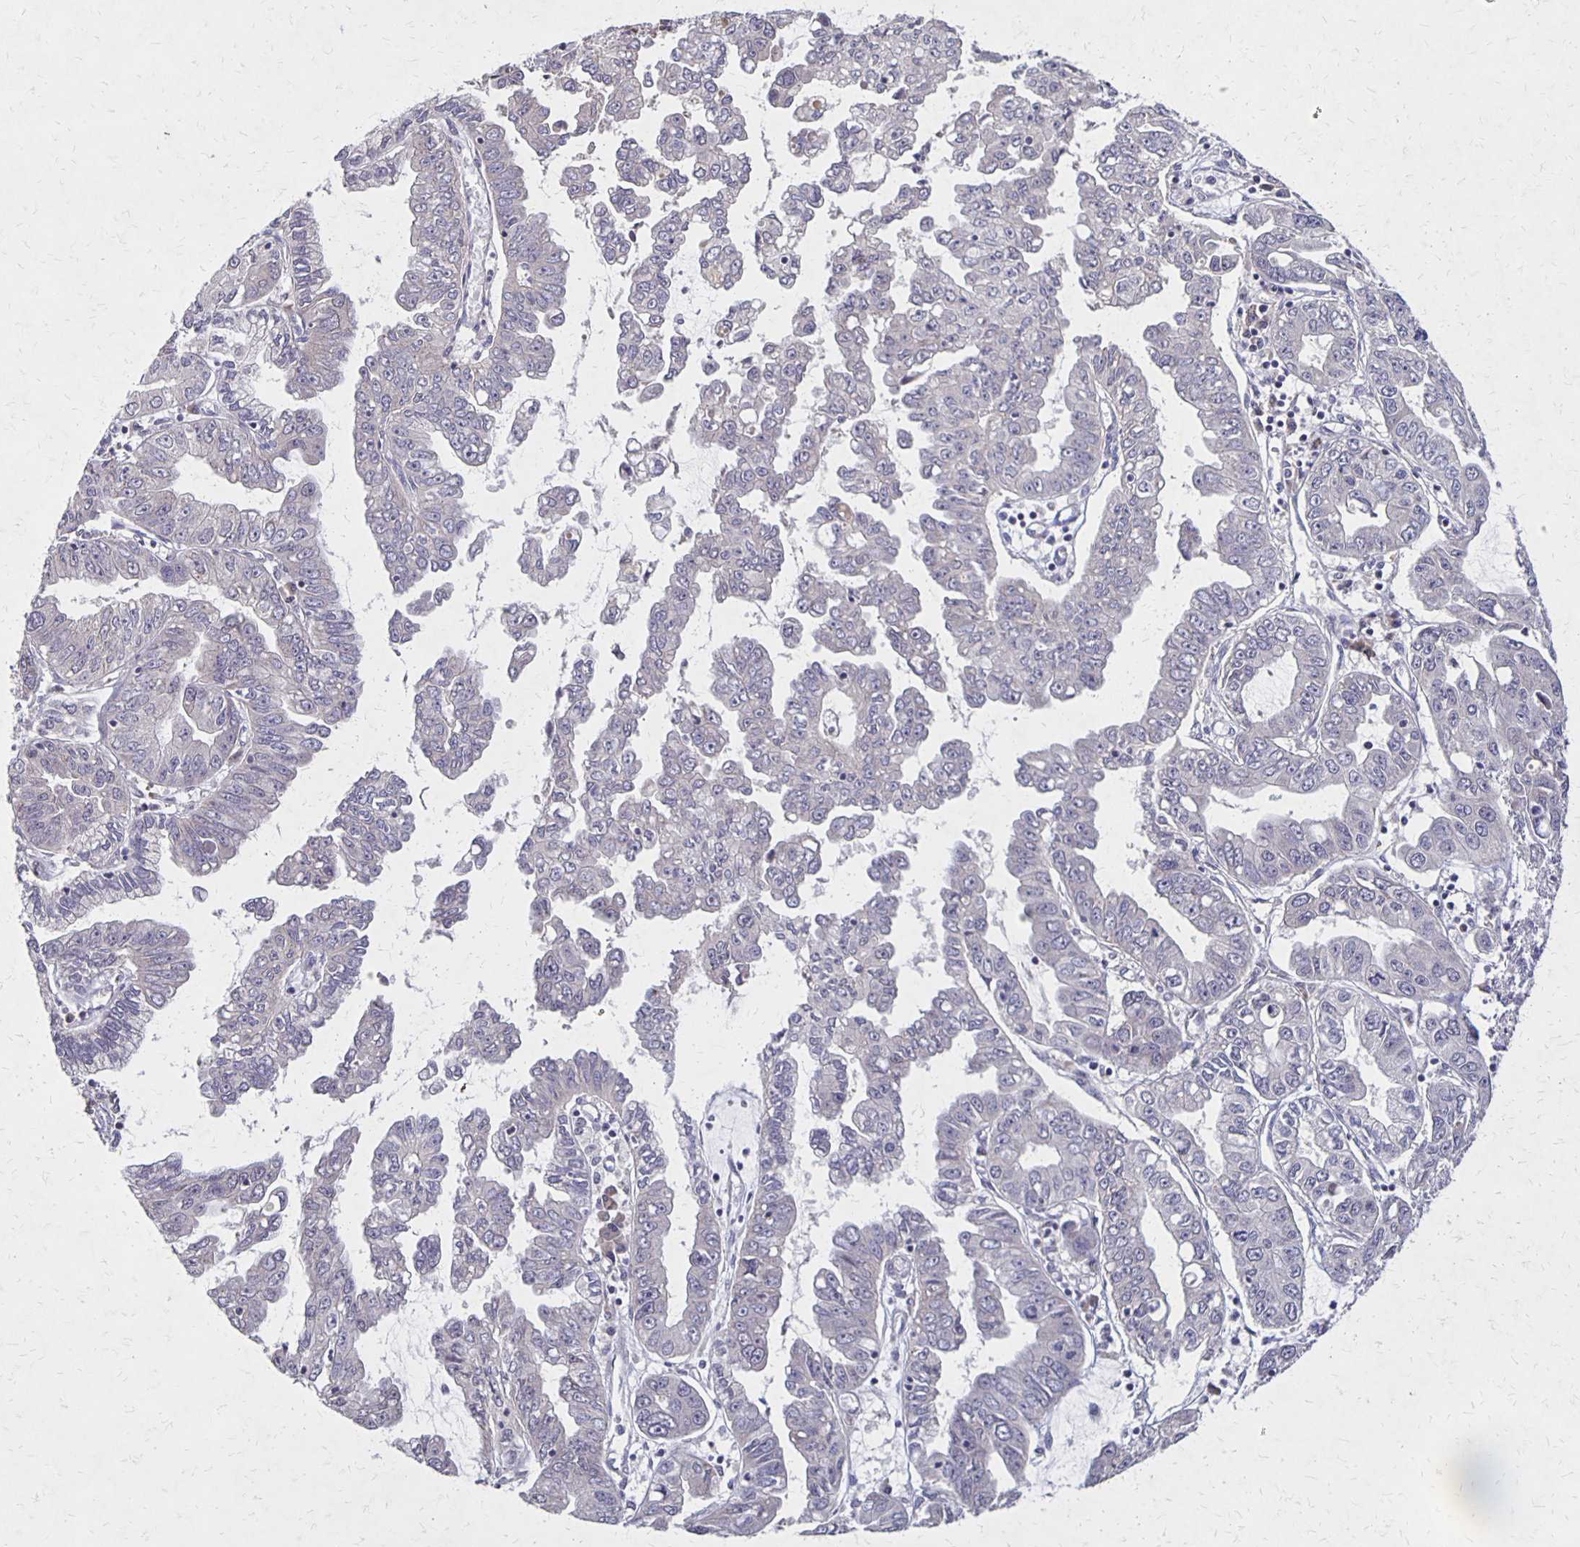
{"staining": {"intensity": "negative", "quantity": "none", "location": "none"}, "tissue": "liver cancer", "cell_type": "Tumor cells", "image_type": "cancer", "snomed": [{"axis": "morphology", "description": "Cholangiocarcinoma"}, {"axis": "topography", "description": "Liver"}], "caption": "An image of human cholangiocarcinoma (liver) is negative for staining in tumor cells.", "gene": "NOG", "patient": {"sex": "male", "age": 58}}